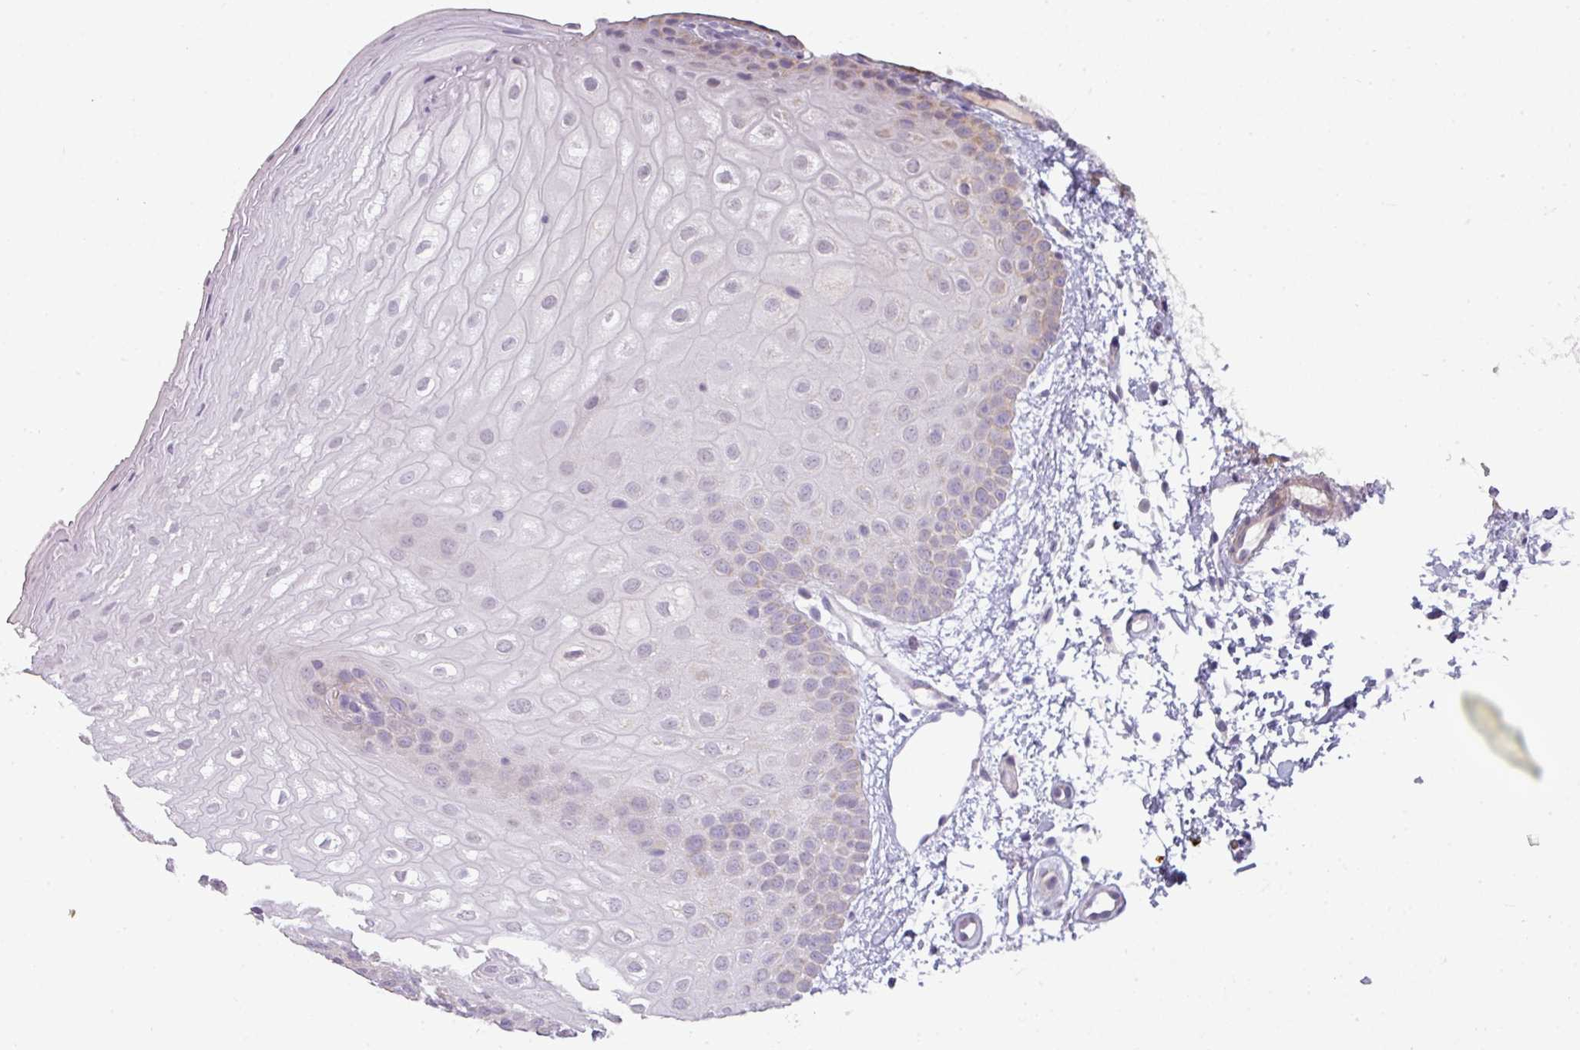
{"staining": {"intensity": "weak", "quantity": "<25%", "location": "cytoplasmic/membranous"}, "tissue": "oral mucosa", "cell_type": "Squamous epithelial cells", "image_type": "normal", "snomed": [{"axis": "morphology", "description": "Normal tissue, NOS"}, {"axis": "topography", "description": "Oral tissue"}], "caption": "An immunohistochemistry micrograph of benign oral mucosa is shown. There is no staining in squamous epithelial cells of oral mucosa. The staining was performed using DAB to visualize the protein expression in brown, while the nuclei were stained in blue with hematoxylin (Magnification: 20x).", "gene": "C2orf68", "patient": {"sex": "female", "age": 67}}